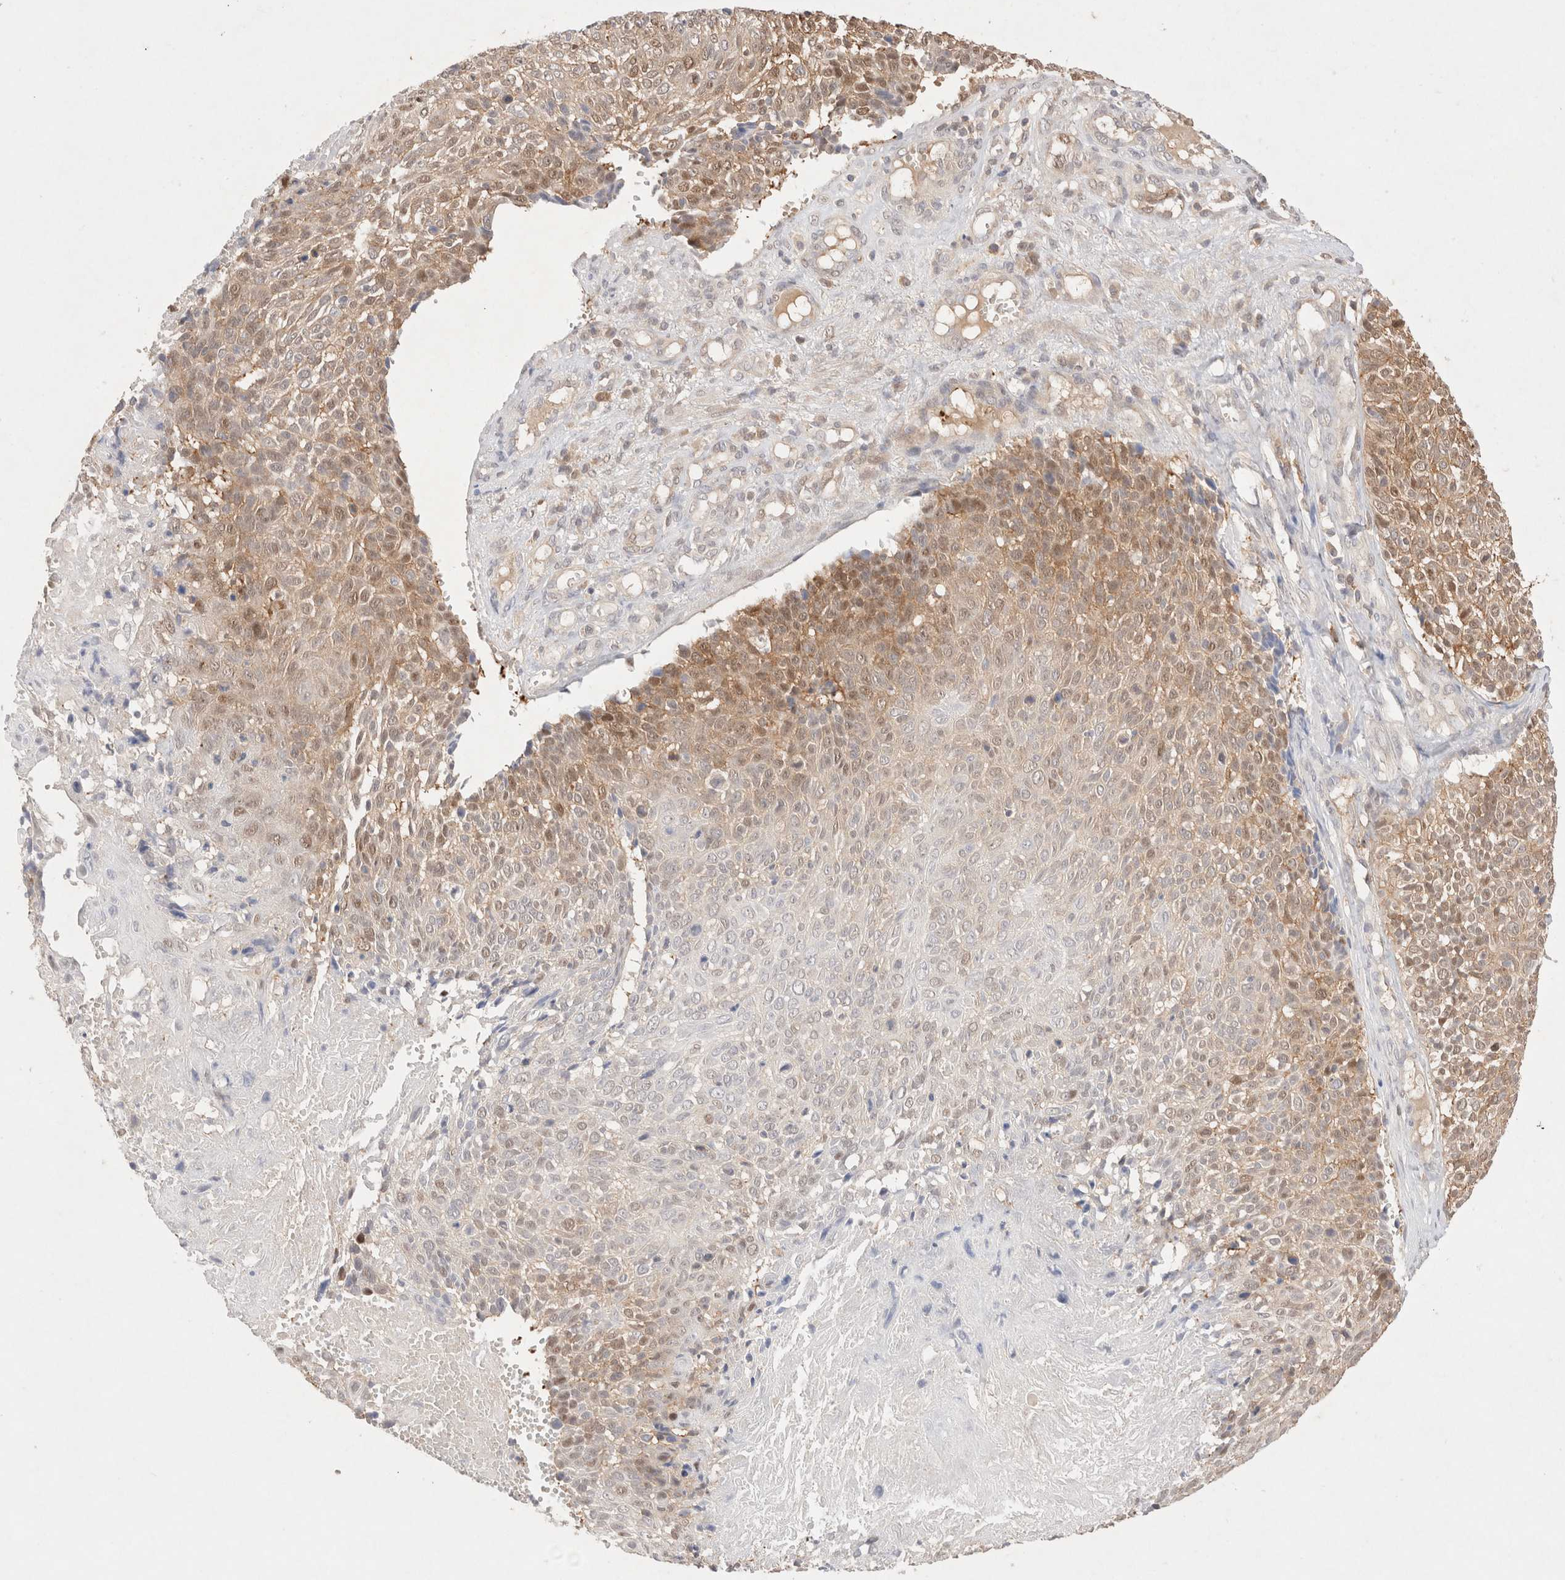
{"staining": {"intensity": "weak", "quantity": "25%-75%", "location": "cytoplasmic/membranous,nuclear"}, "tissue": "cervical cancer", "cell_type": "Tumor cells", "image_type": "cancer", "snomed": [{"axis": "morphology", "description": "Squamous cell carcinoma, NOS"}, {"axis": "topography", "description": "Cervix"}], "caption": "Protein staining of cervical cancer (squamous cell carcinoma) tissue exhibits weak cytoplasmic/membranous and nuclear positivity in about 25%-75% of tumor cells.", "gene": "STARD10", "patient": {"sex": "female", "age": 74}}